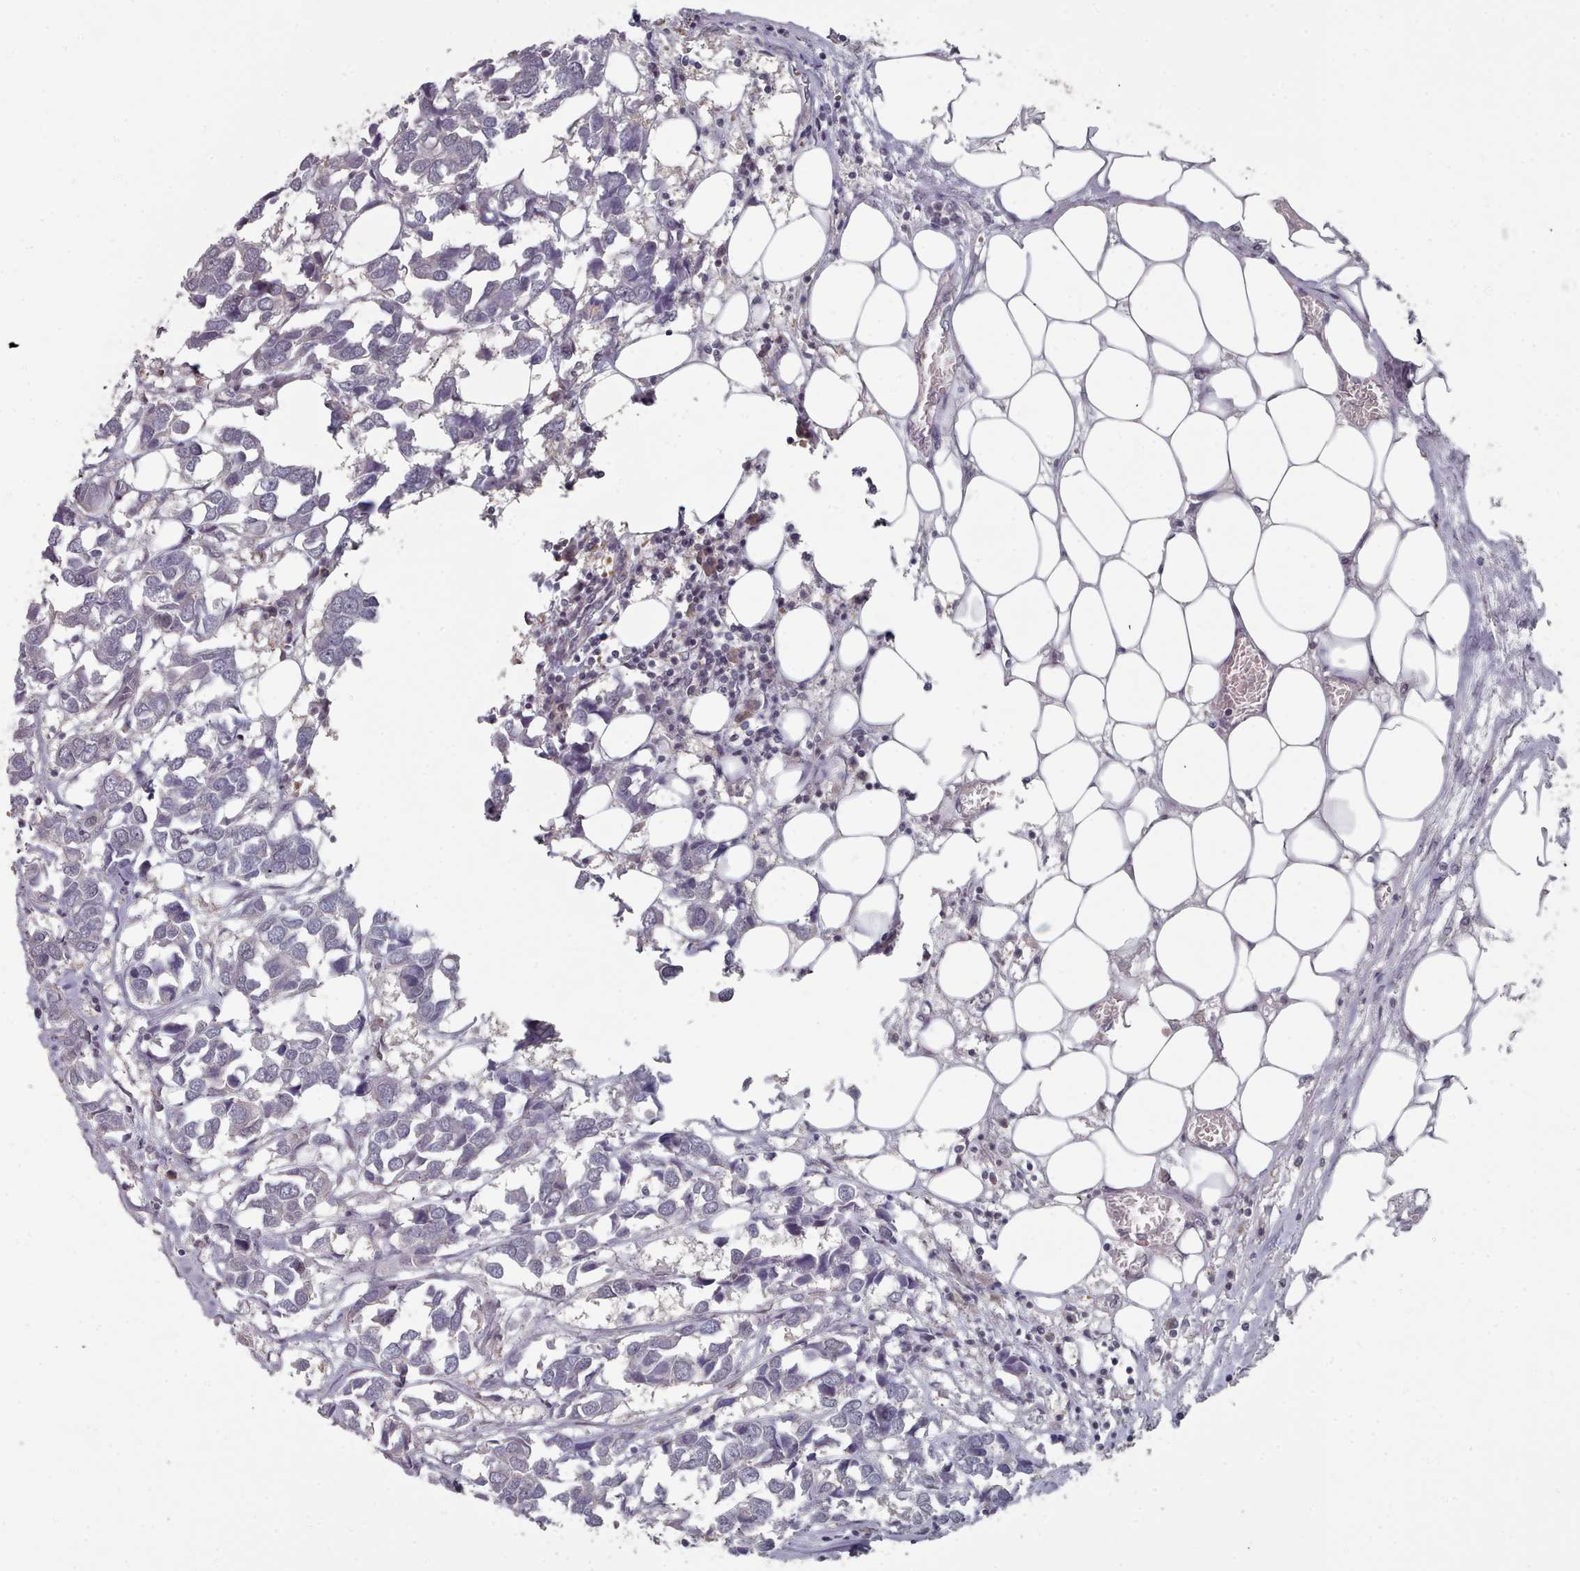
{"staining": {"intensity": "negative", "quantity": "none", "location": "none"}, "tissue": "breast cancer", "cell_type": "Tumor cells", "image_type": "cancer", "snomed": [{"axis": "morphology", "description": "Duct carcinoma"}, {"axis": "topography", "description": "Breast"}], "caption": "A high-resolution image shows immunohistochemistry (IHC) staining of breast cancer (infiltrating ductal carcinoma), which reveals no significant expression in tumor cells.", "gene": "HYAL3", "patient": {"sex": "female", "age": 83}}